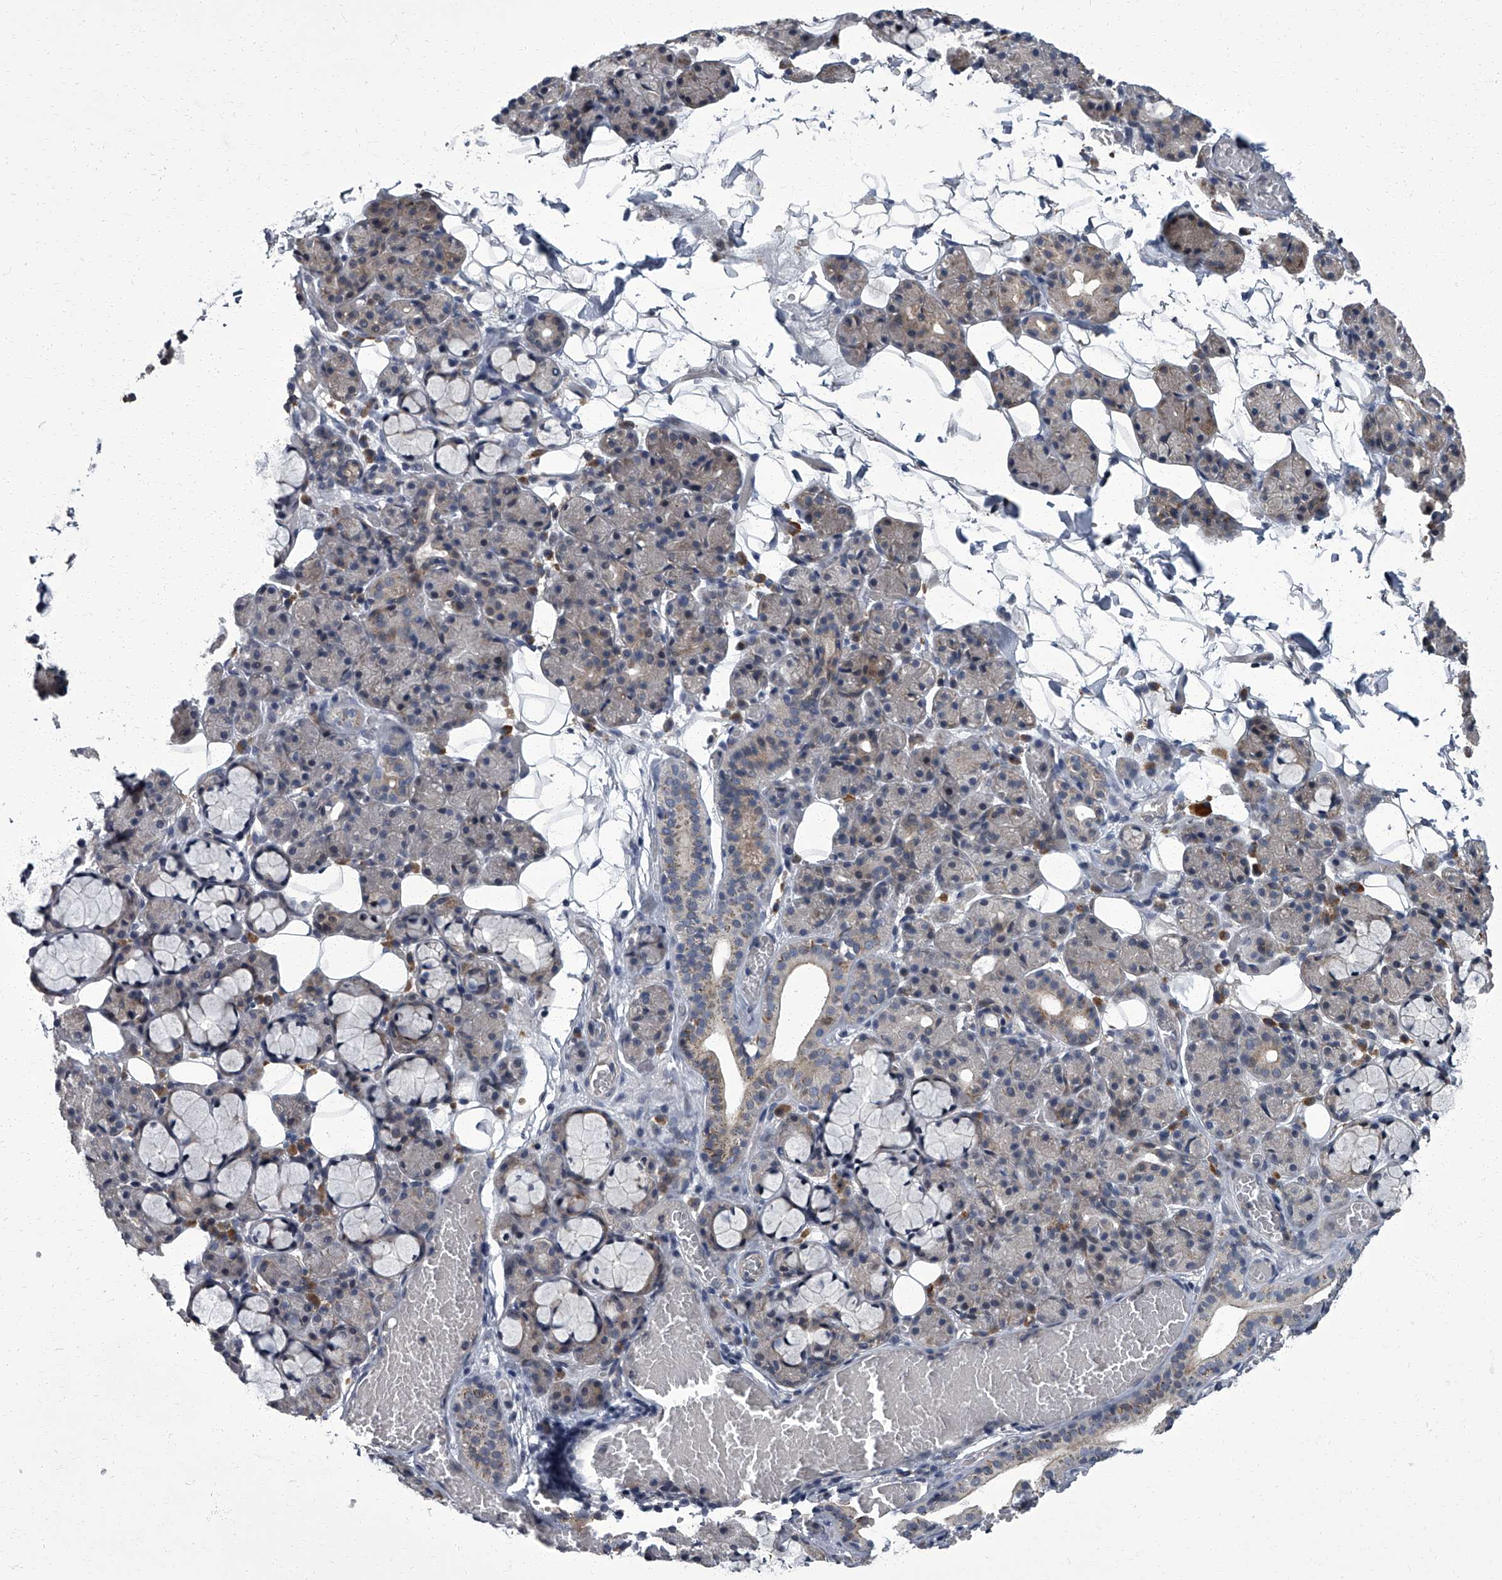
{"staining": {"intensity": "negative", "quantity": "none", "location": "none"}, "tissue": "salivary gland", "cell_type": "Glandular cells", "image_type": "normal", "snomed": [{"axis": "morphology", "description": "Normal tissue, NOS"}, {"axis": "topography", "description": "Salivary gland"}], "caption": "Immunohistochemistry (IHC) photomicrograph of benign salivary gland: human salivary gland stained with DAB demonstrates no significant protein staining in glandular cells.", "gene": "ZNF274", "patient": {"sex": "male", "age": 63}}